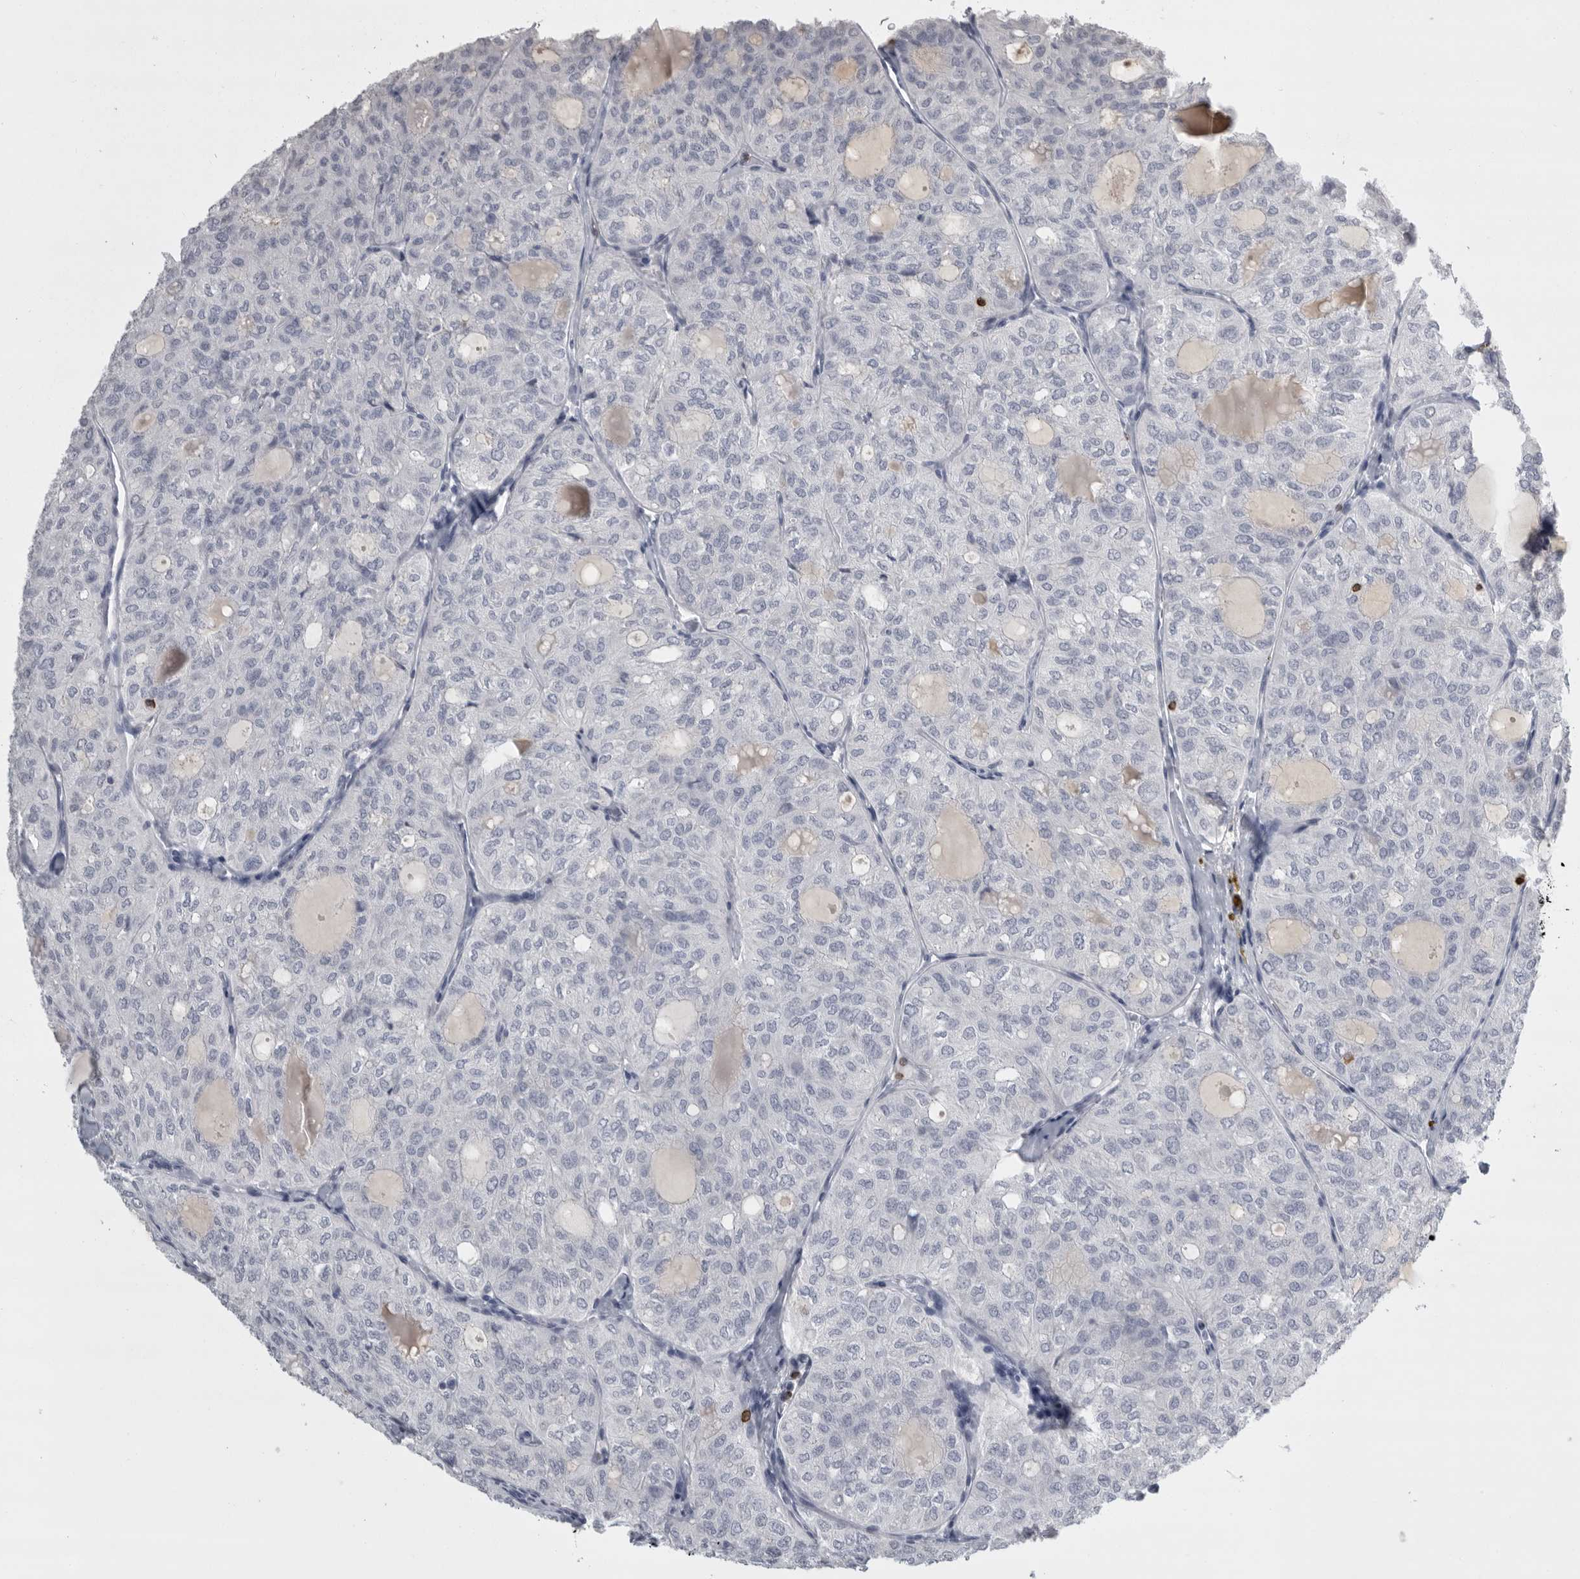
{"staining": {"intensity": "negative", "quantity": "none", "location": "none"}, "tissue": "thyroid cancer", "cell_type": "Tumor cells", "image_type": "cancer", "snomed": [{"axis": "morphology", "description": "Follicular adenoma carcinoma, NOS"}, {"axis": "topography", "description": "Thyroid gland"}], "caption": "This is an immunohistochemistry image of human follicular adenoma carcinoma (thyroid). There is no positivity in tumor cells.", "gene": "GNLY", "patient": {"sex": "male", "age": 75}}